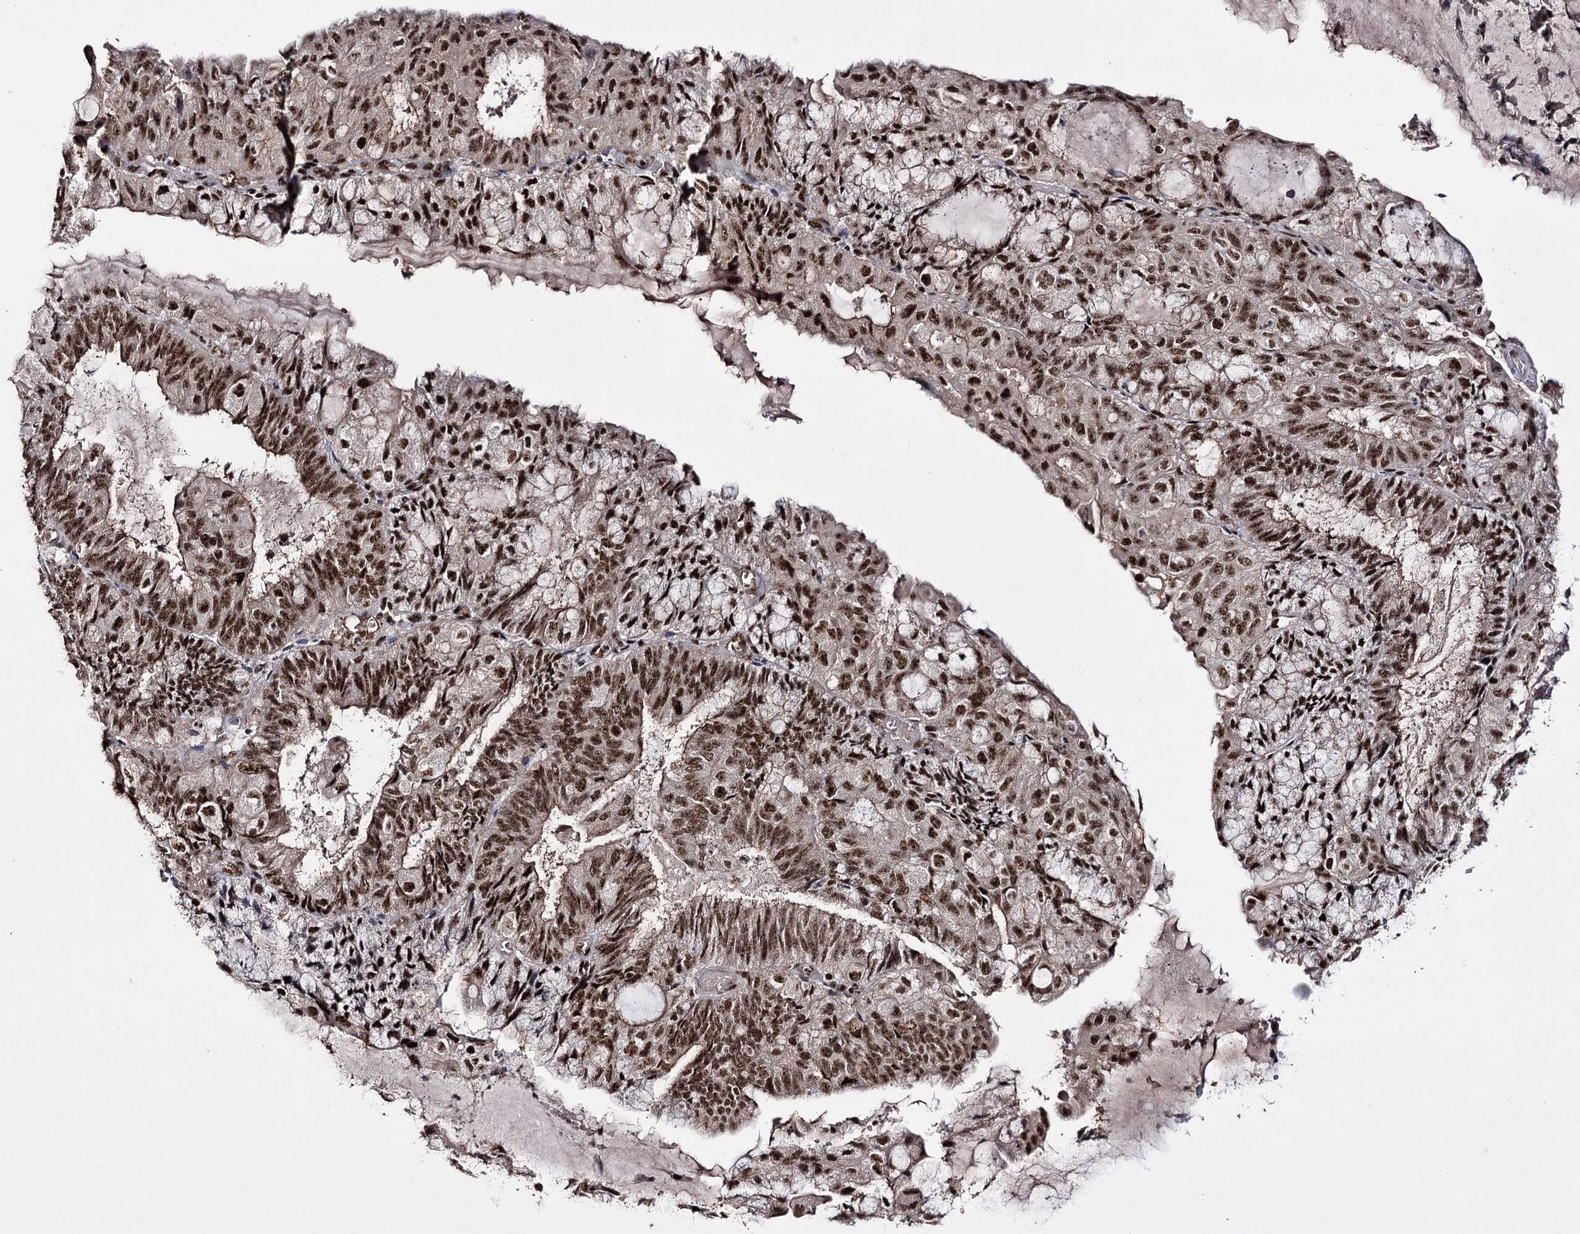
{"staining": {"intensity": "strong", "quantity": ">75%", "location": "nuclear"}, "tissue": "endometrial cancer", "cell_type": "Tumor cells", "image_type": "cancer", "snomed": [{"axis": "morphology", "description": "Adenocarcinoma, NOS"}, {"axis": "topography", "description": "Endometrium"}], "caption": "Protein analysis of adenocarcinoma (endometrial) tissue reveals strong nuclear staining in approximately >75% of tumor cells. (IHC, brightfield microscopy, high magnification).", "gene": "PRPF40A", "patient": {"sex": "female", "age": 81}}